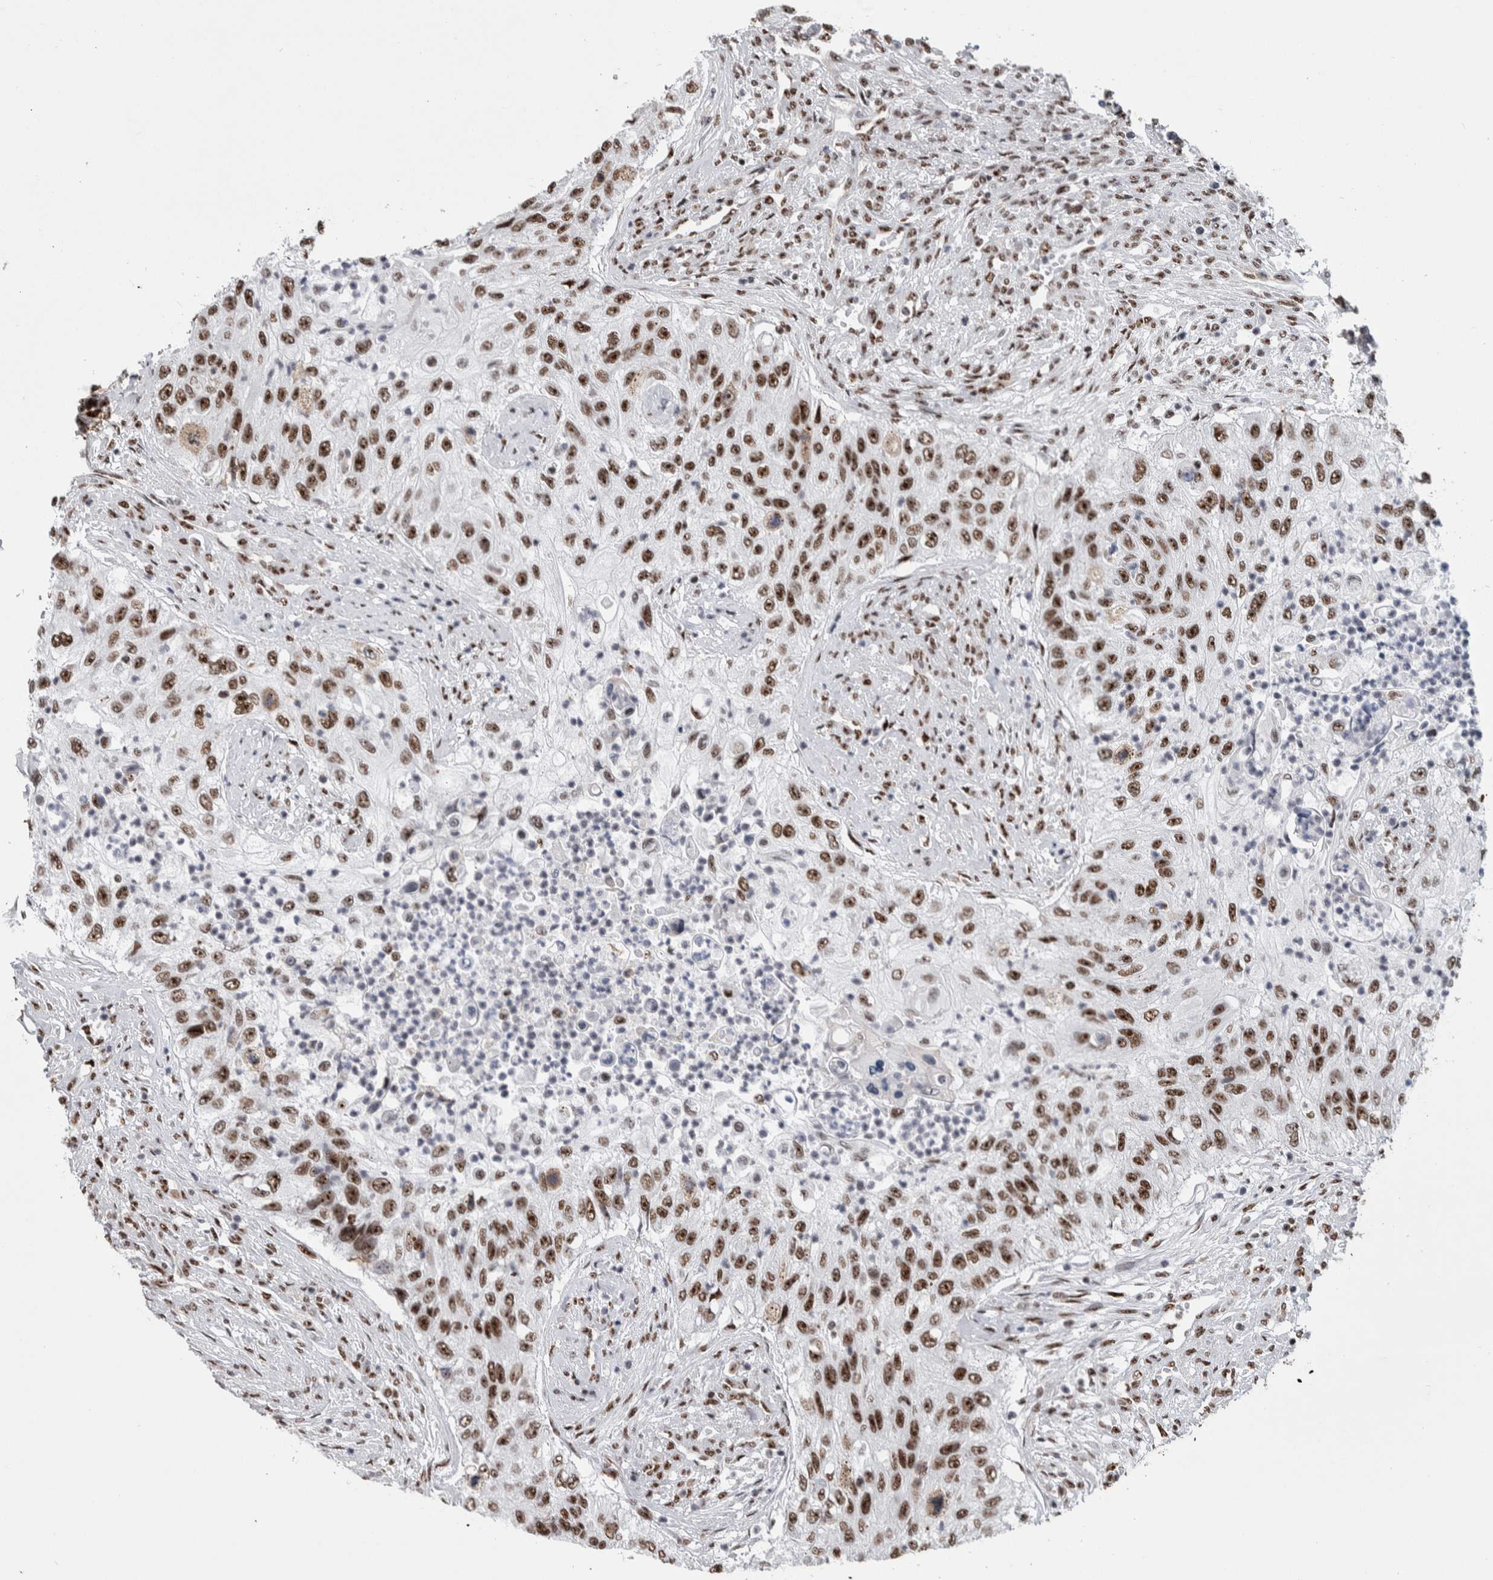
{"staining": {"intensity": "strong", "quantity": ">75%", "location": "nuclear"}, "tissue": "urothelial cancer", "cell_type": "Tumor cells", "image_type": "cancer", "snomed": [{"axis": "morphology", "description": "Urothelial carcinoma, High grade"}, {"axis": "topography", "description": "Urinary bladder"}], "caption": "This is an image of immunohistochemistry staining of urothelial carcinoma (high-grade), which shows strong positivity in the nuclear of tumor cells.", "gene": "NCL", "patient": {"sex": "female", "age": 60}}